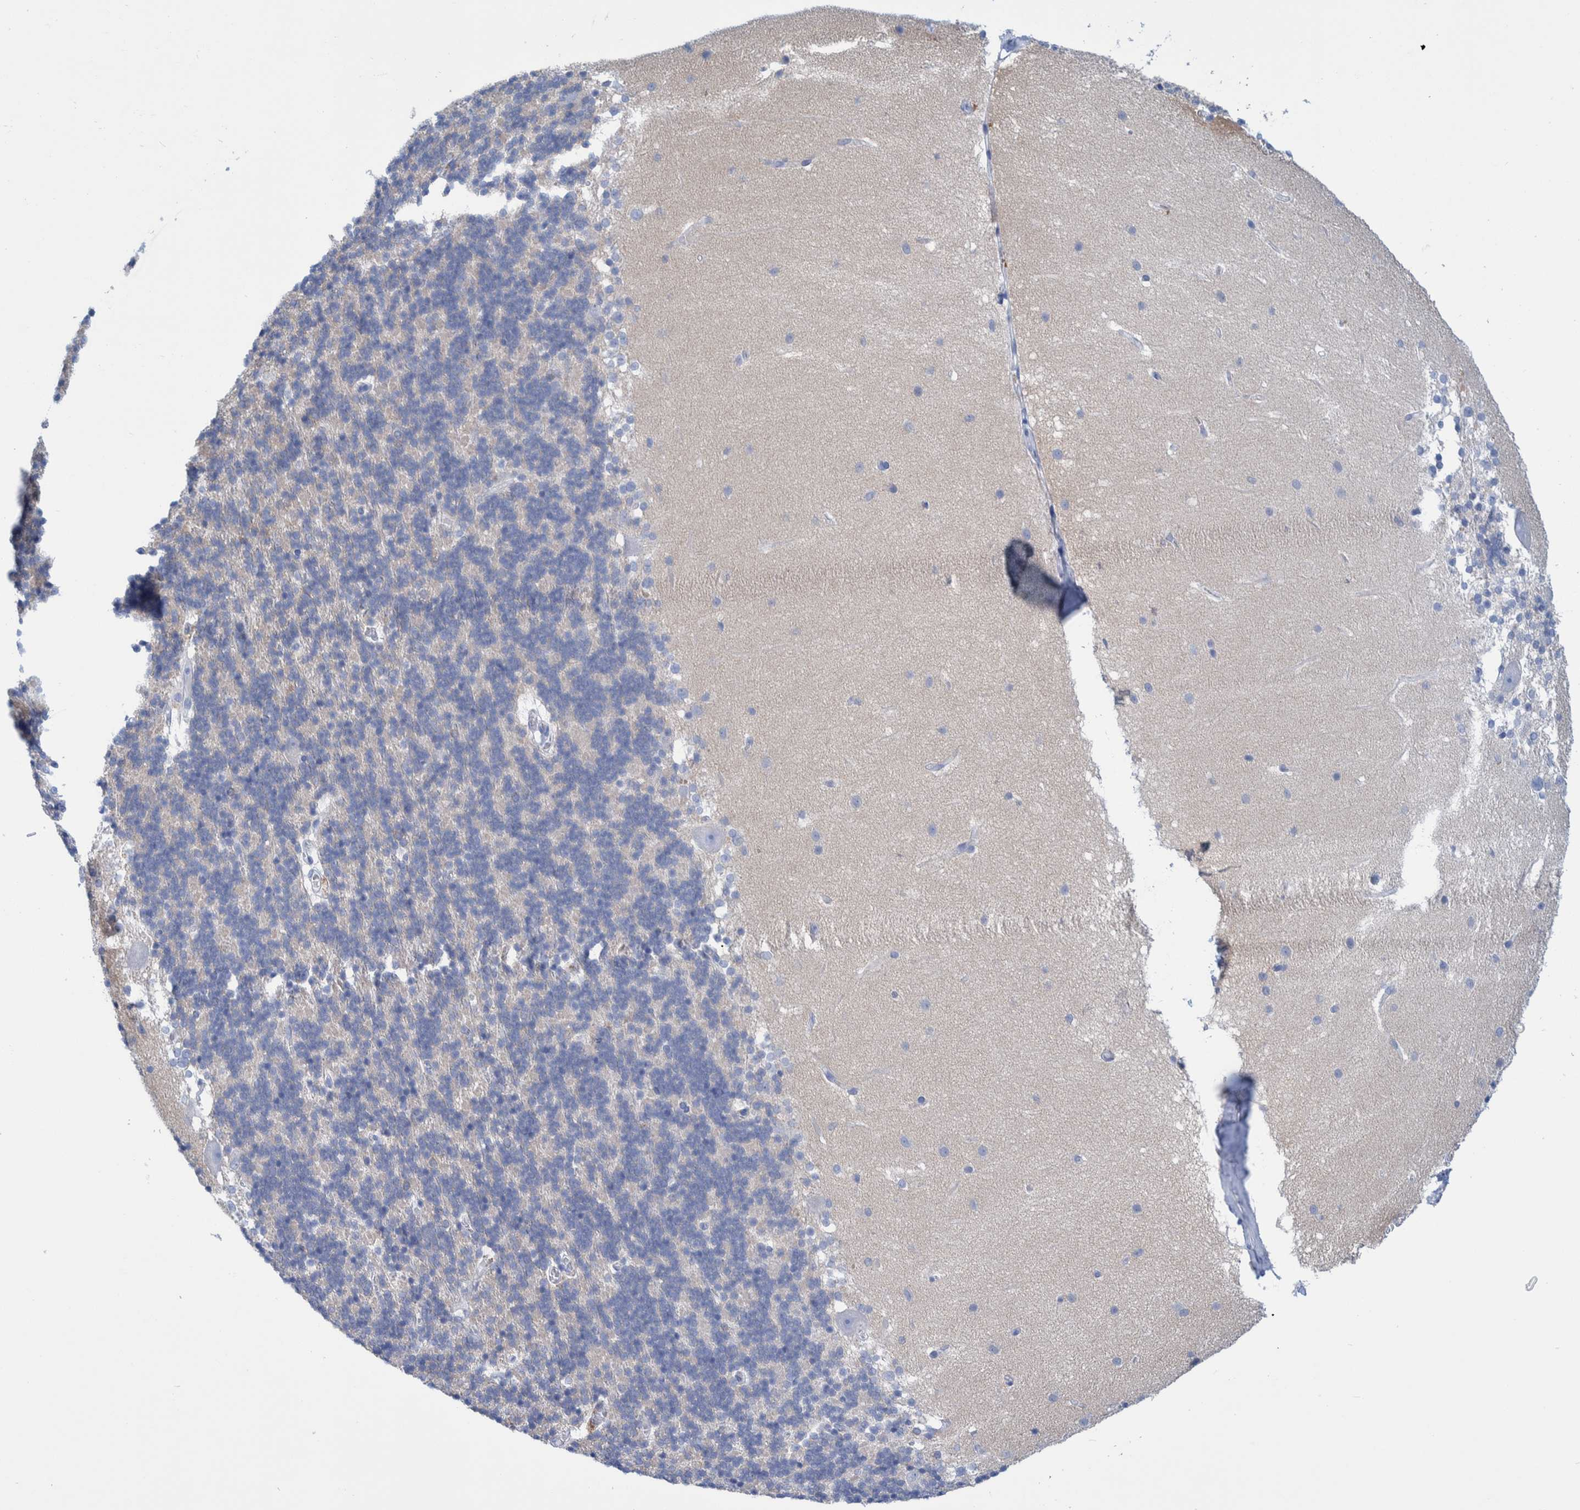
{"staining": {"intensity": "negative", "quantity": "none", "location": "none"}, "tissue": "cerebellum", "cell_type": "Cells in granular layer", "image_type": "normal", "snomed": [{"axis": "morphology", "description": "Normal tissue, NOS"}, {"axis": "topography", "description": "Cerebellum"}], "caption": "Photomicrograph shows no significant protein expression in cells in granular layer of normal cerebellum. (DAB IHC, high magnification).", "gene": "PERP", "patient": {"sex": "female", "age": 19}}